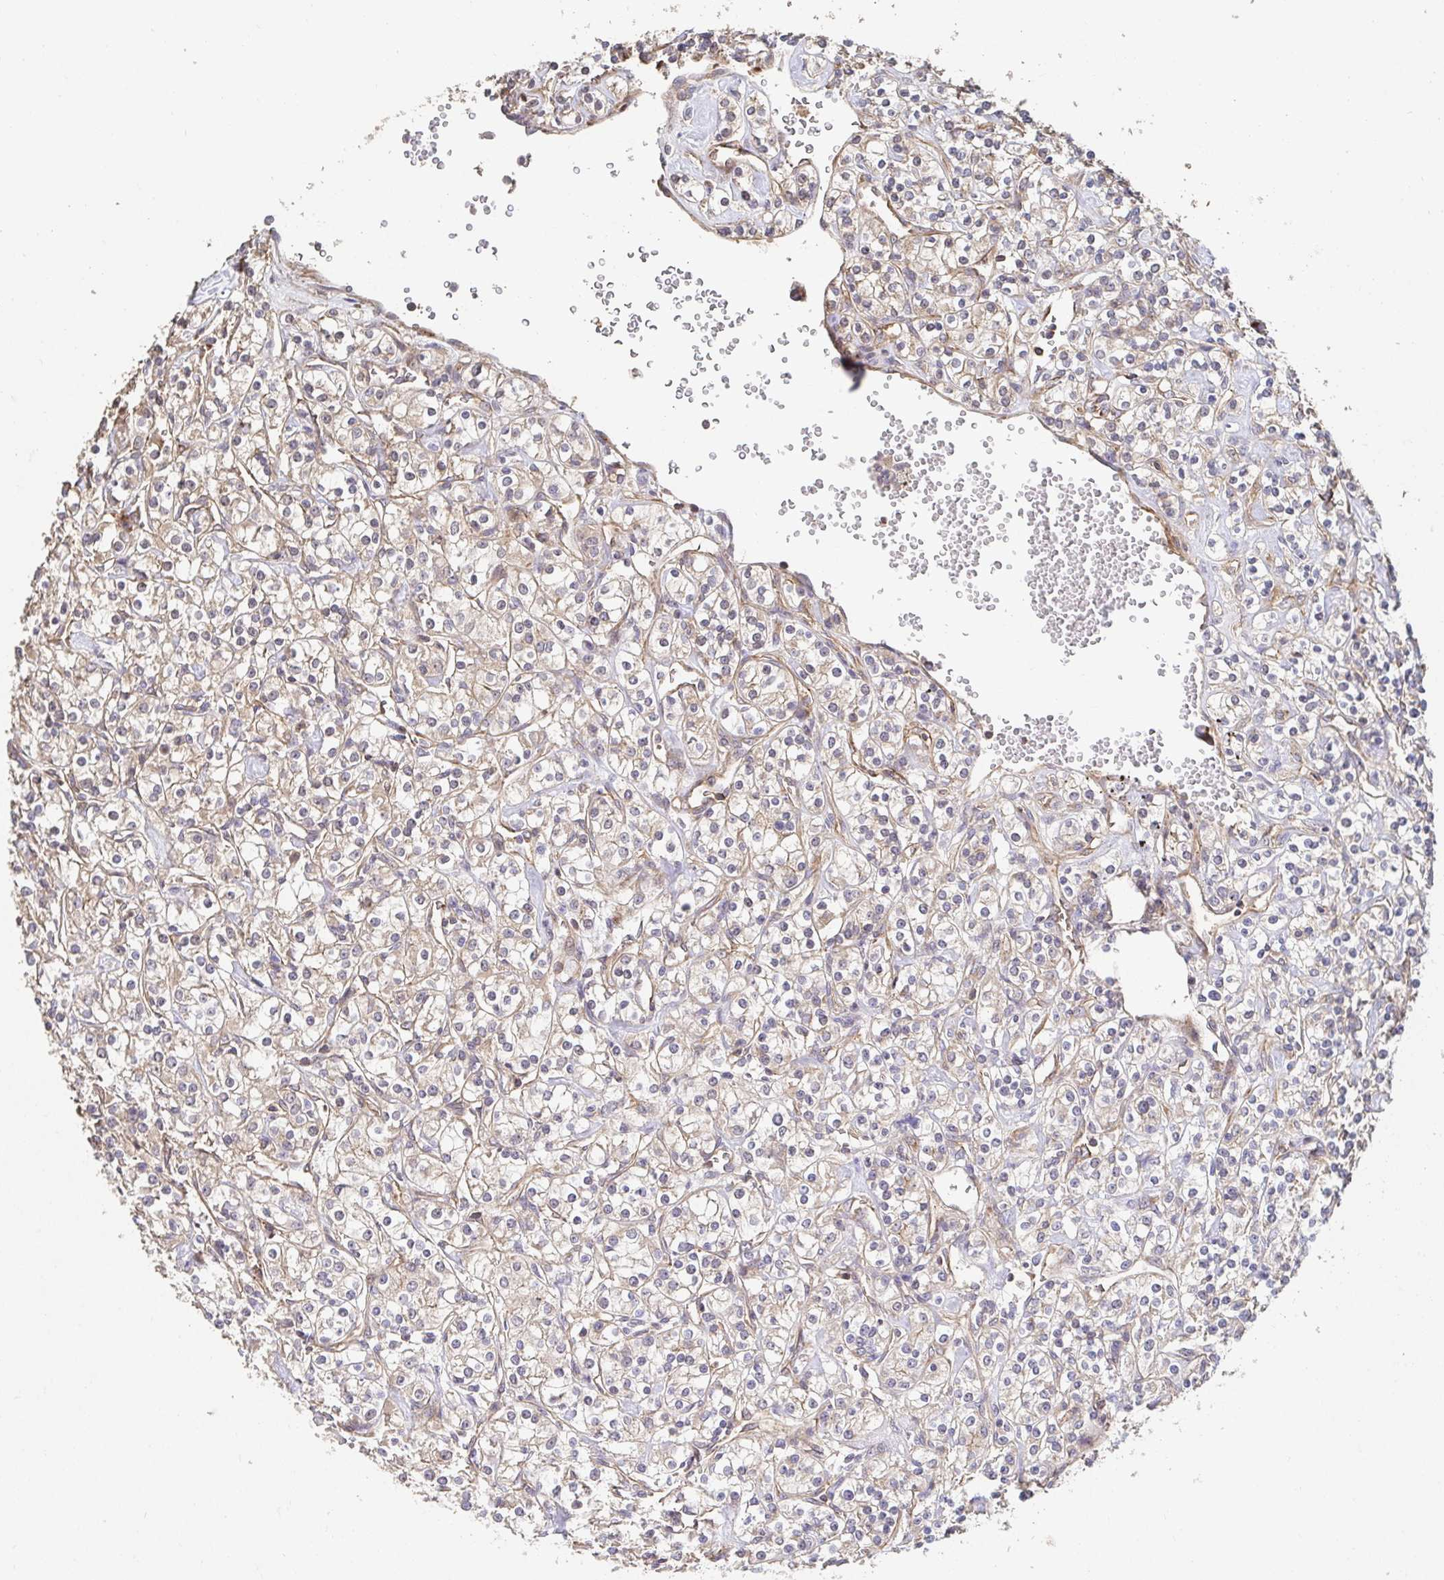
{"staining": {"intensity": "negative", "quantity": "none", "location": "none"}, "tissue": "renal cancer", "cell_type": "Tumor cells", "image_type": "cancer", "snomed": [{"axis": "morphology", "description": "Adenocarcinoma, NOS"}, {"axis": "topography", "description": "Kidney"}], "caption": "Protein analysis of adenocarcinoma (renal) shows no significant expression in tumor cells.", "gene": "APBB1", "patient": {"sex": "male", "age": 77}}